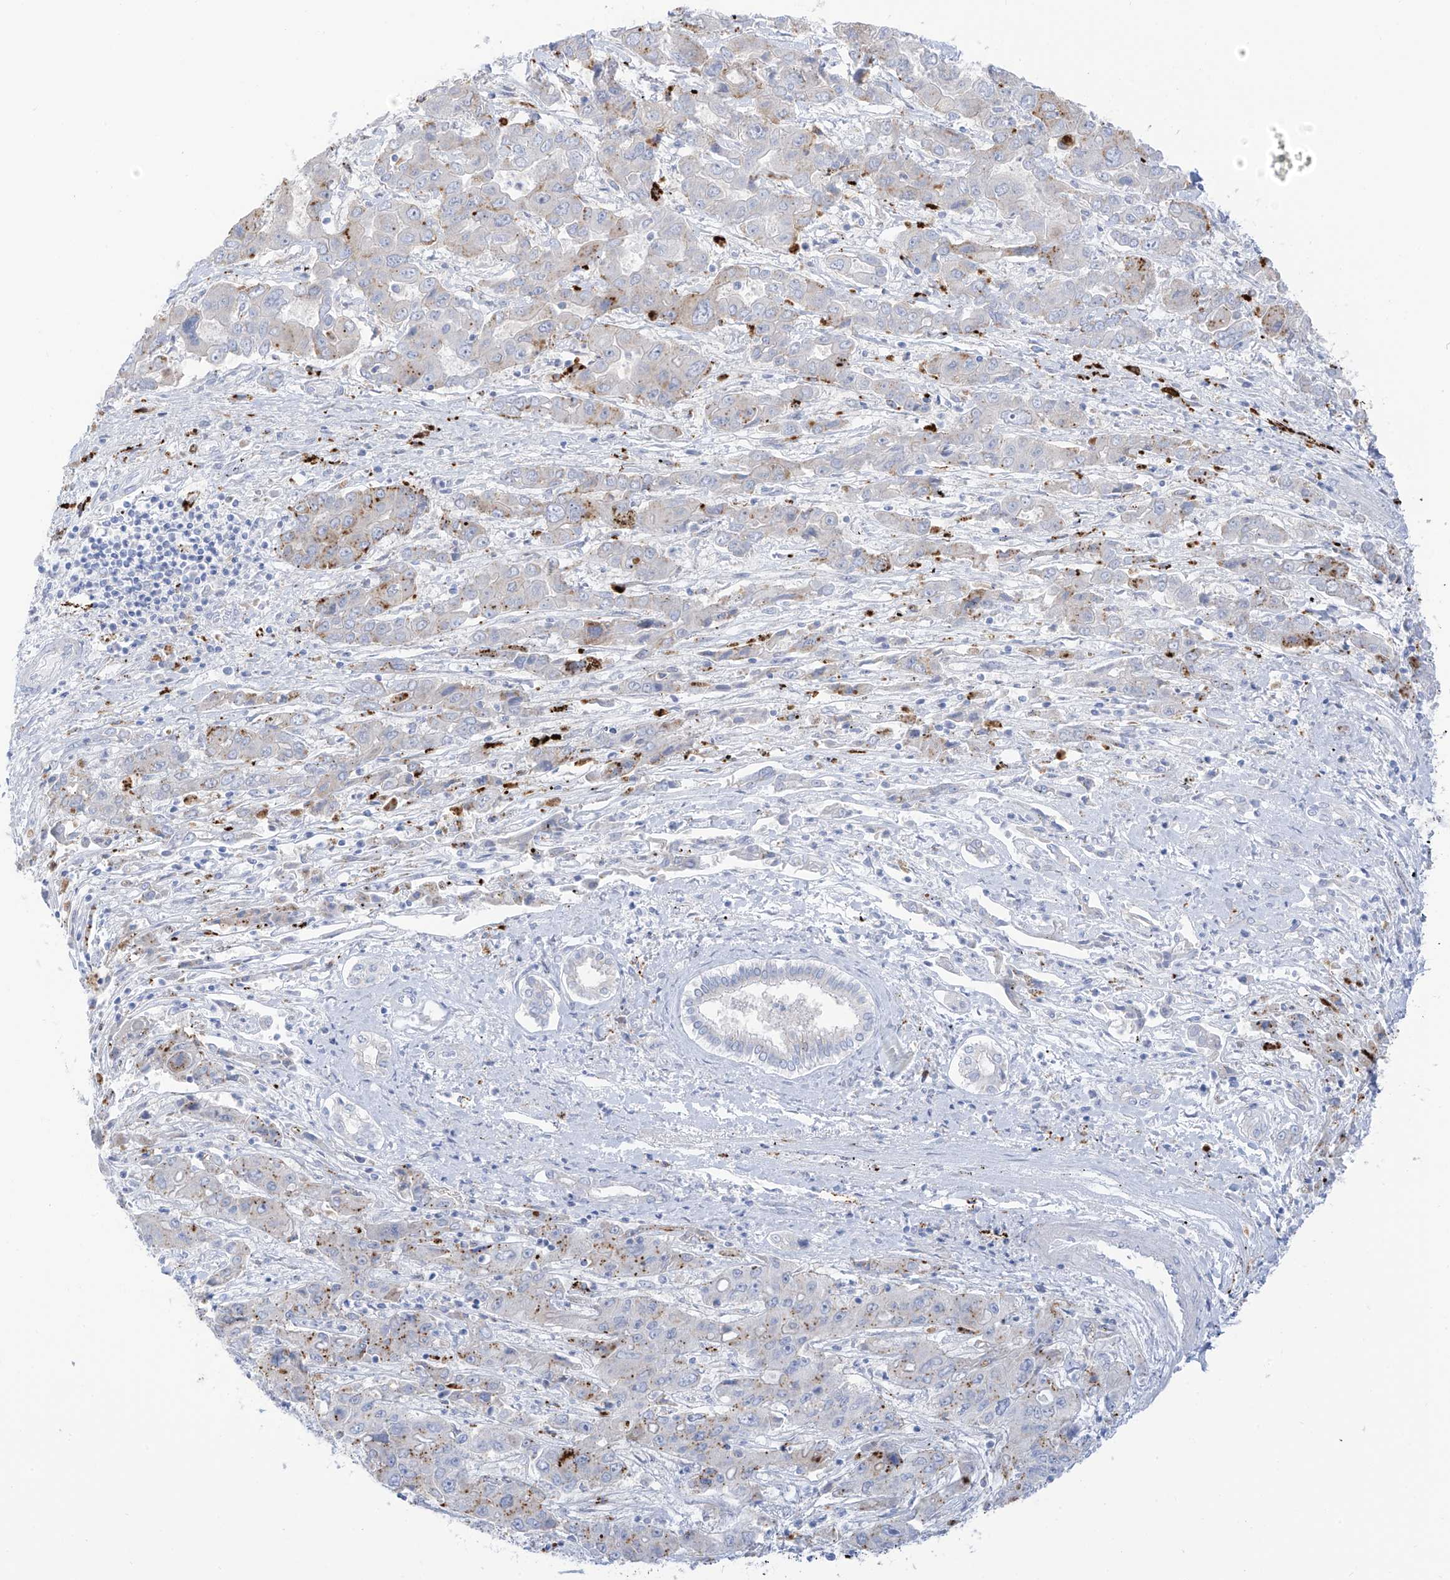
{"staining": {"intensity": "weak", "quantity": "<25%", "location": "cytoplasmic/membranous"}, "tissue": "liver cancer", "cell_type": "Tumor cells", "image_type": "cancer", "snomed": [{"axis": "morphology", "description": "Cholangiocarcinoma"}, {"axis": "topography", "description": "Liver"}], "caption": "Immunohistochemistry of liver cancer (cholangiocarcinoma) exhibits no positivity in tumor cells.", "gene": "PSPH", "patient": {"sex": "male", "age": 67}}